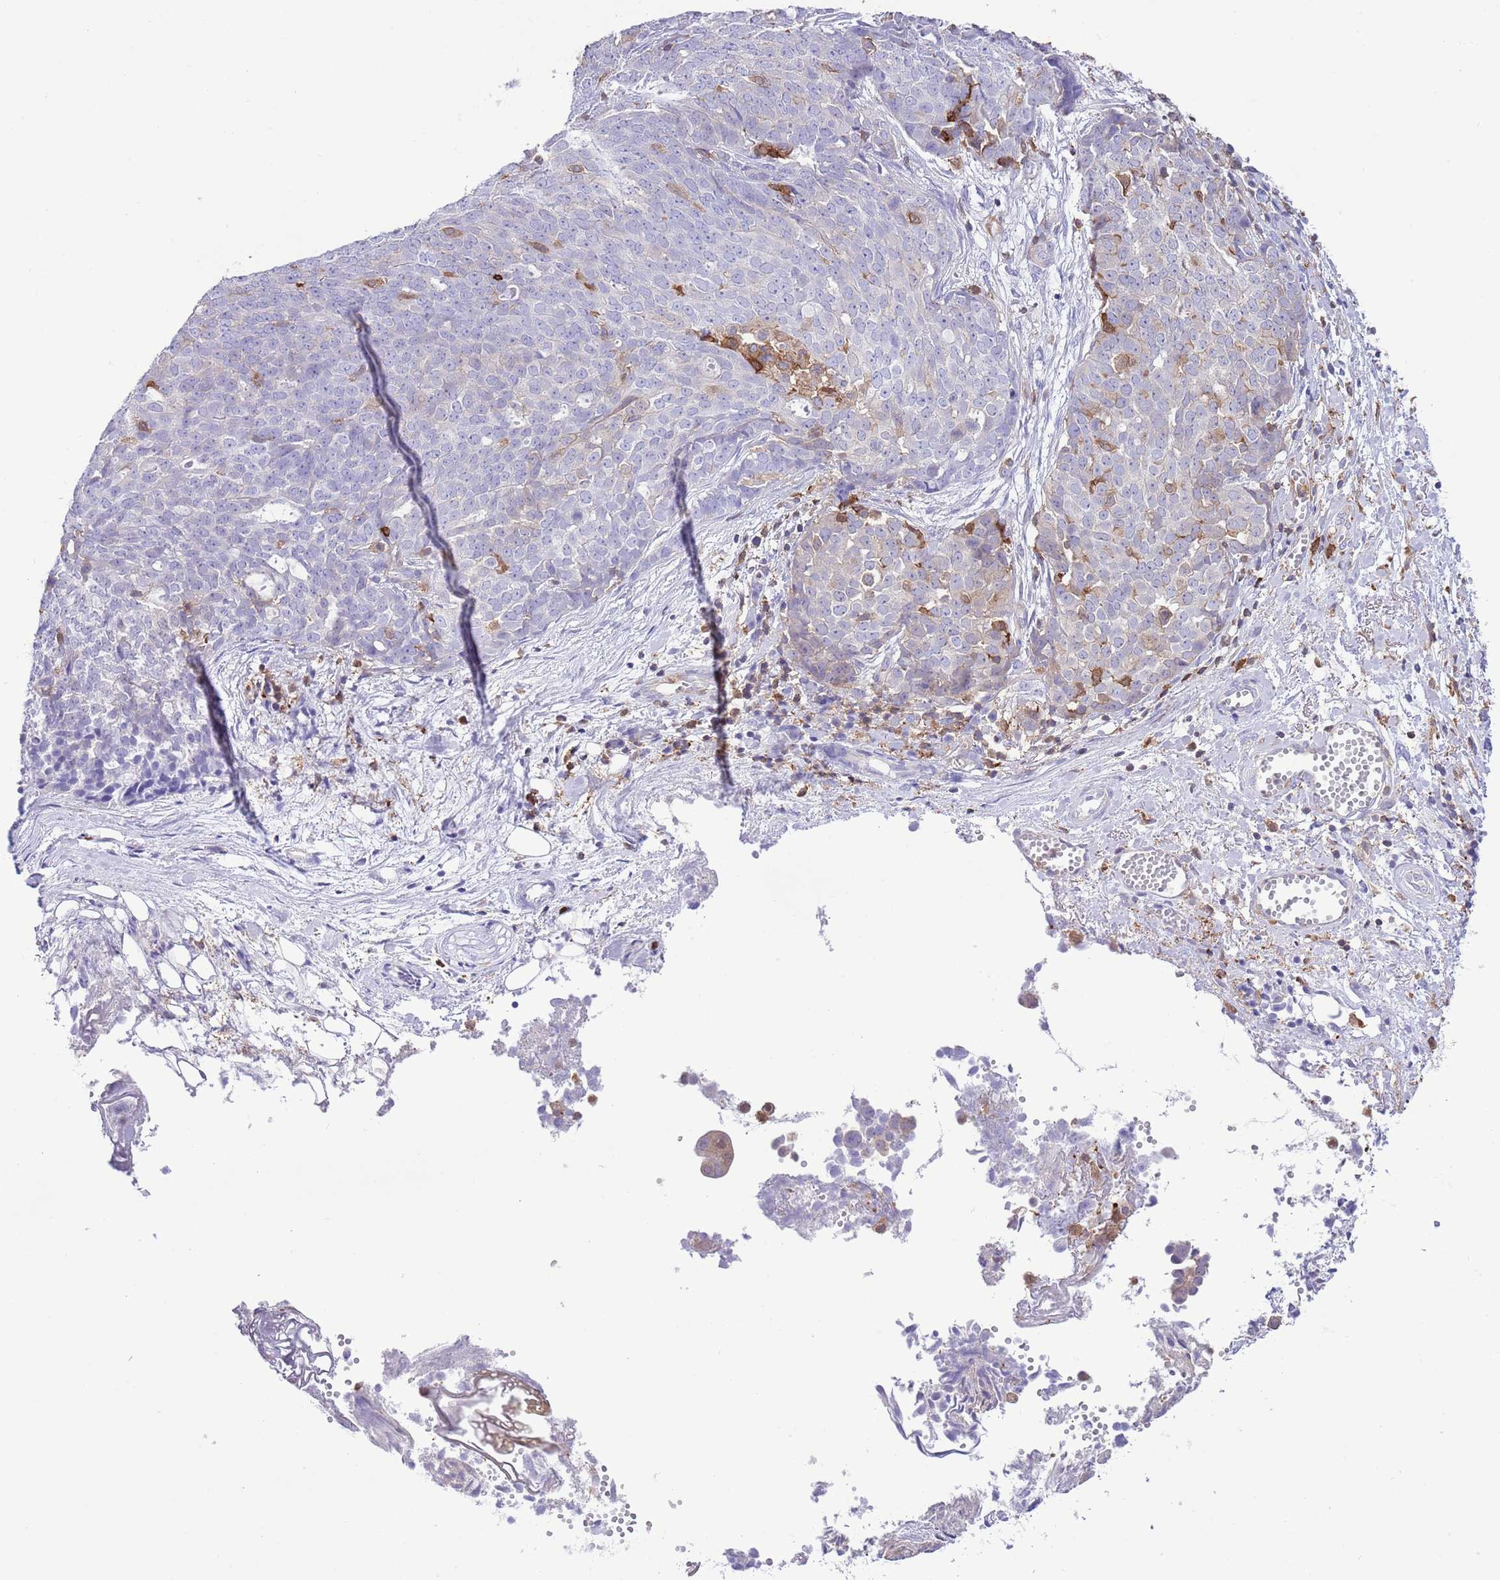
{"staining": {"intensity": "moderate", "quantity": "<25%", "location": "cytoplasmic/membranous"}, "tissue": "ovarian cancer", "cell_type": "Tumor cells", "image_type": "cancer", "snomed": [{"axis": "morphology", "description": "Cystadenocarcinoma, serous, NOS"}, {"axis": "topography", "description": "Soft tissue"}, {"axis": "topography", "description": "Ovary"}], "caption": "The micrograph shows a brown stain indicating the presence of a protein in the cytoplasmic/membranous of tumor cells in ovarian cancer.", "gene": "EFHD2", "patient": {"sex": "female", "age": 57}}